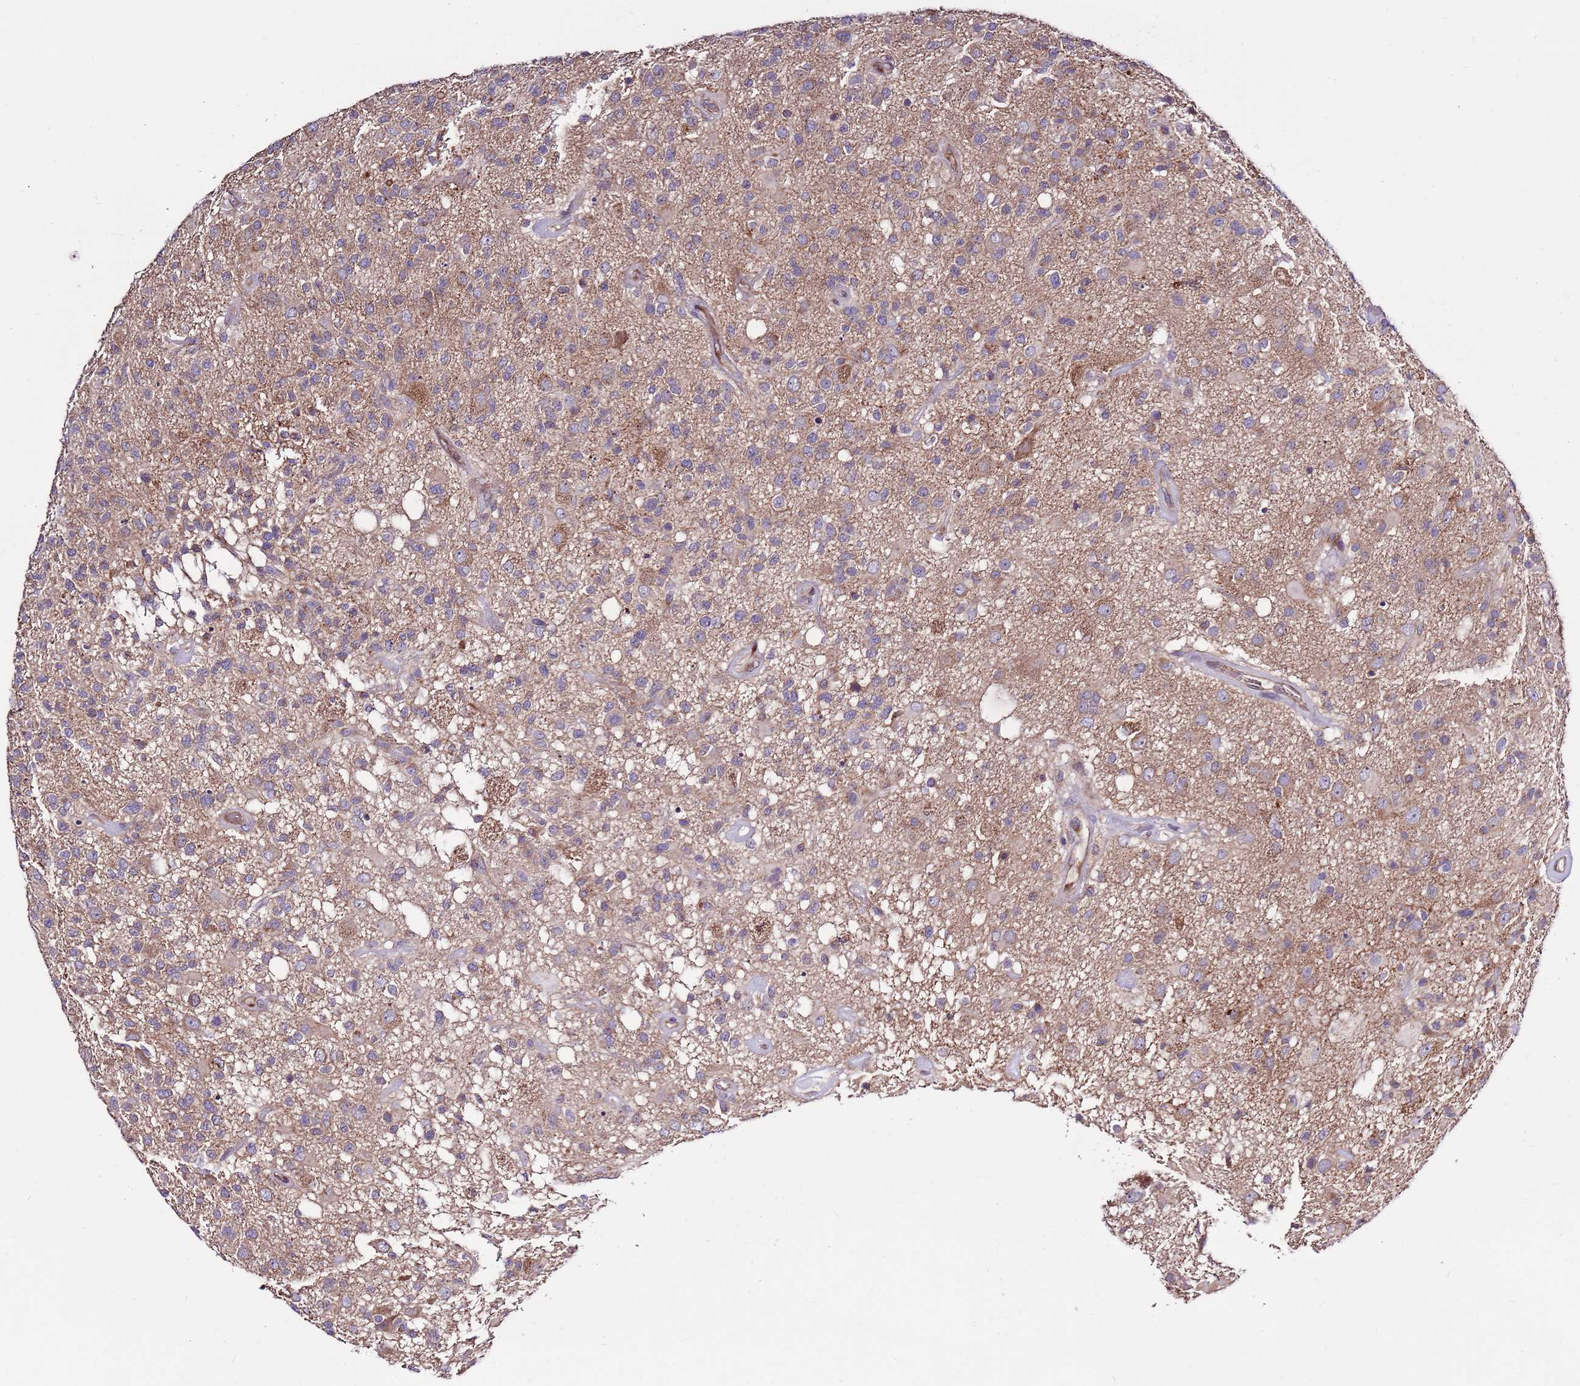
{"staining": {"intensity": "weak", "quantity": "25%-75%", "location": "cytoplasmic/membranous"}, "tissue": "glioma", "cell_type": "Tumor cells", "image_type": "cancer", "snomed": [{"axis": "morphology", "description": "Glioma, malignant, High grade"}, {"axis": "morphology", "description": "Glioblastoma, NOS"}, {"axis": "topography", "description": "Brain"}], "caption": "Protein expression analysis of malignant glioma (high-grade) reveals weak cytoplasmic/membranous staining in about 25%-75% of tumor cells.", "gene": "SMG1", "patient": {"sex": "male", "age": 60}}